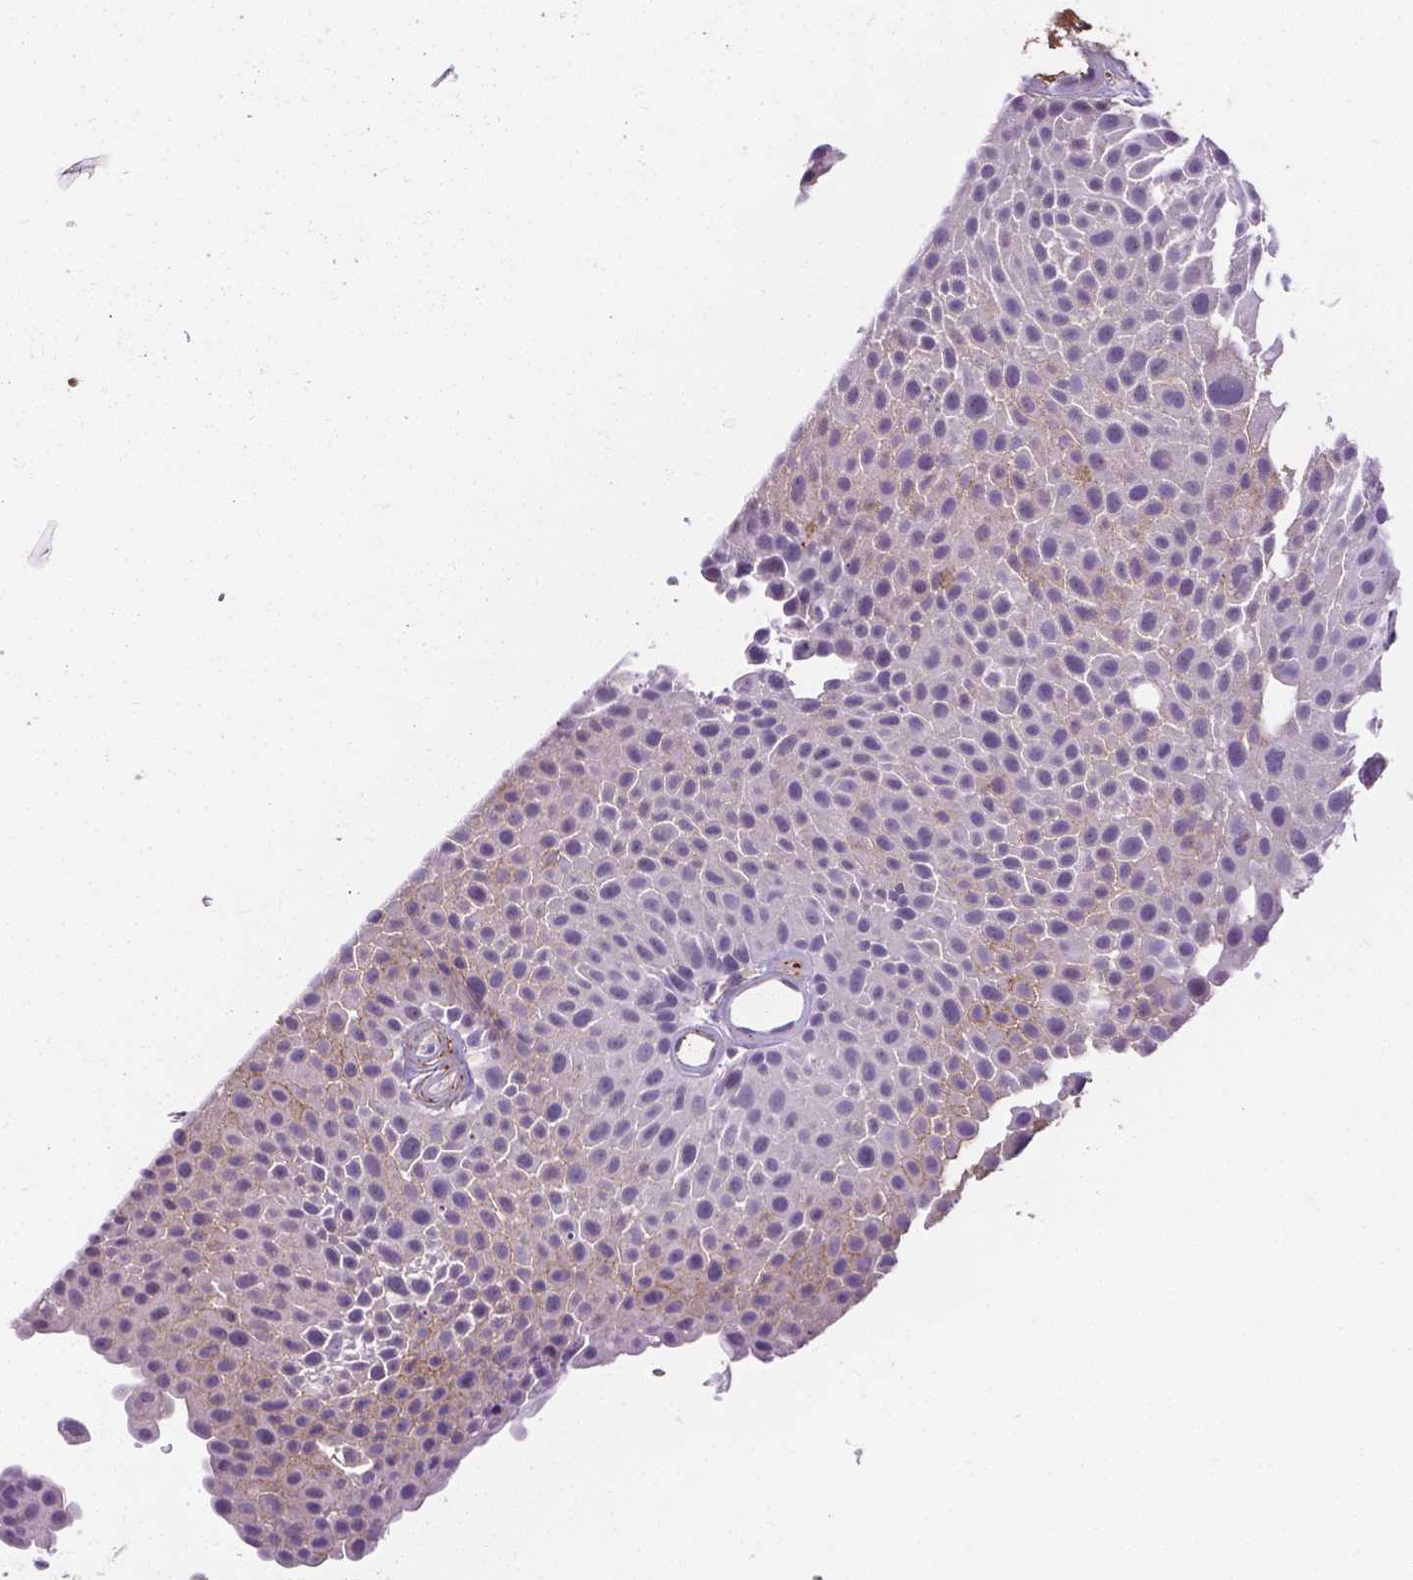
{"staining": {"intensity": "negative", "quantity": "none", "location": "none"}, "tissue": "urothelial cancer", "cell_type": "Tumor cells", "image_type": "cancer", "snomed": [{"axis": "morphology", "description": "Urothelial carcinoma, Low grade"}, {"axis": "topography", "description": "Urinary bladder"}], "caption": "This is an immunohistochemistry (IHC) micrograph of low-grade urothelial carcinoma. There is no staining in tumor cells.", "gene": "APOE", "patient": {"sex": "male", "age": 72}}